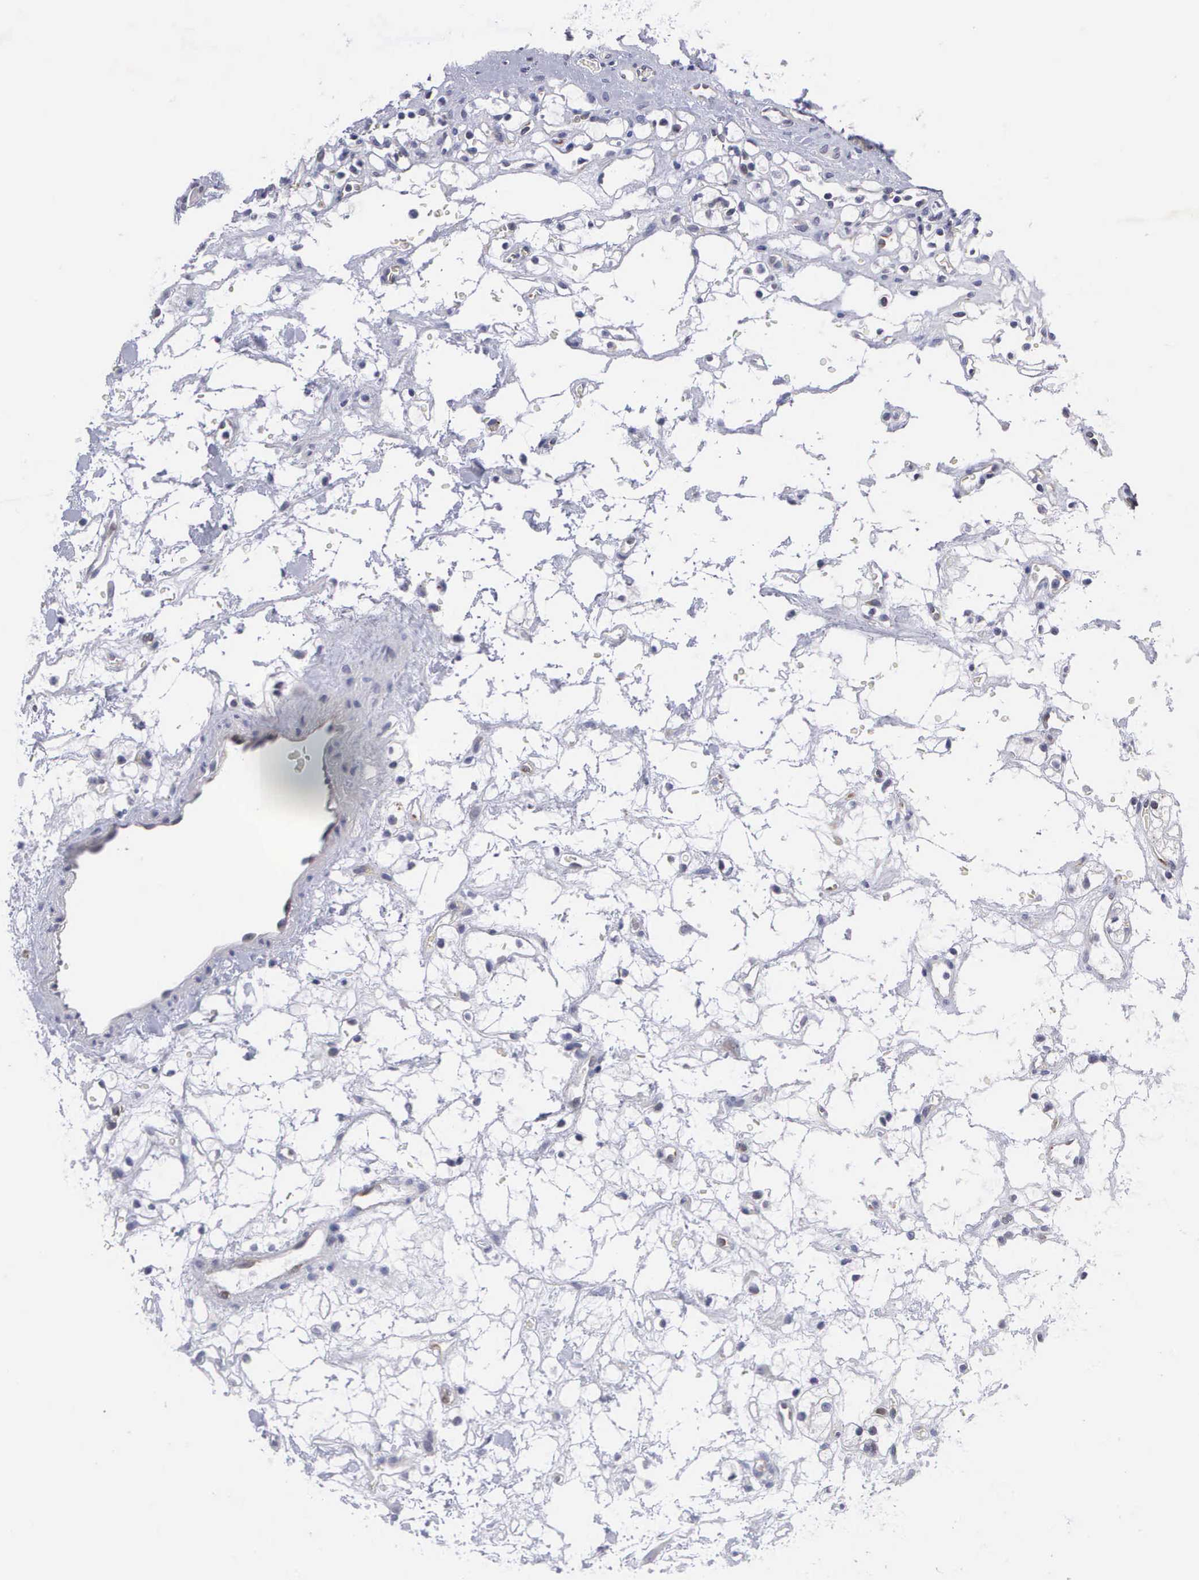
{"staining": {"intensity": "negative", "quantity": "none", "location": "none"}, "tissue": "renal cancer", "cell_type": "Tumor cells", "image_type": "cancer", "snomed": [{"axis": "morphology", "description": "Adenocarcinoma, NOS"}, {"axis": "topography", "description": "Kidney"}], "caption": "Immunohistochemical staining of human renal cancer (adenocarcinoma) displays no significant expression in tumor cells. Brightfield microscopy of IHC stained with DAB (brown) and hematoxylin (blue), captured at high magnification.", "gene": "MAST4", "patient": {"sex": "female", "age": 60}}